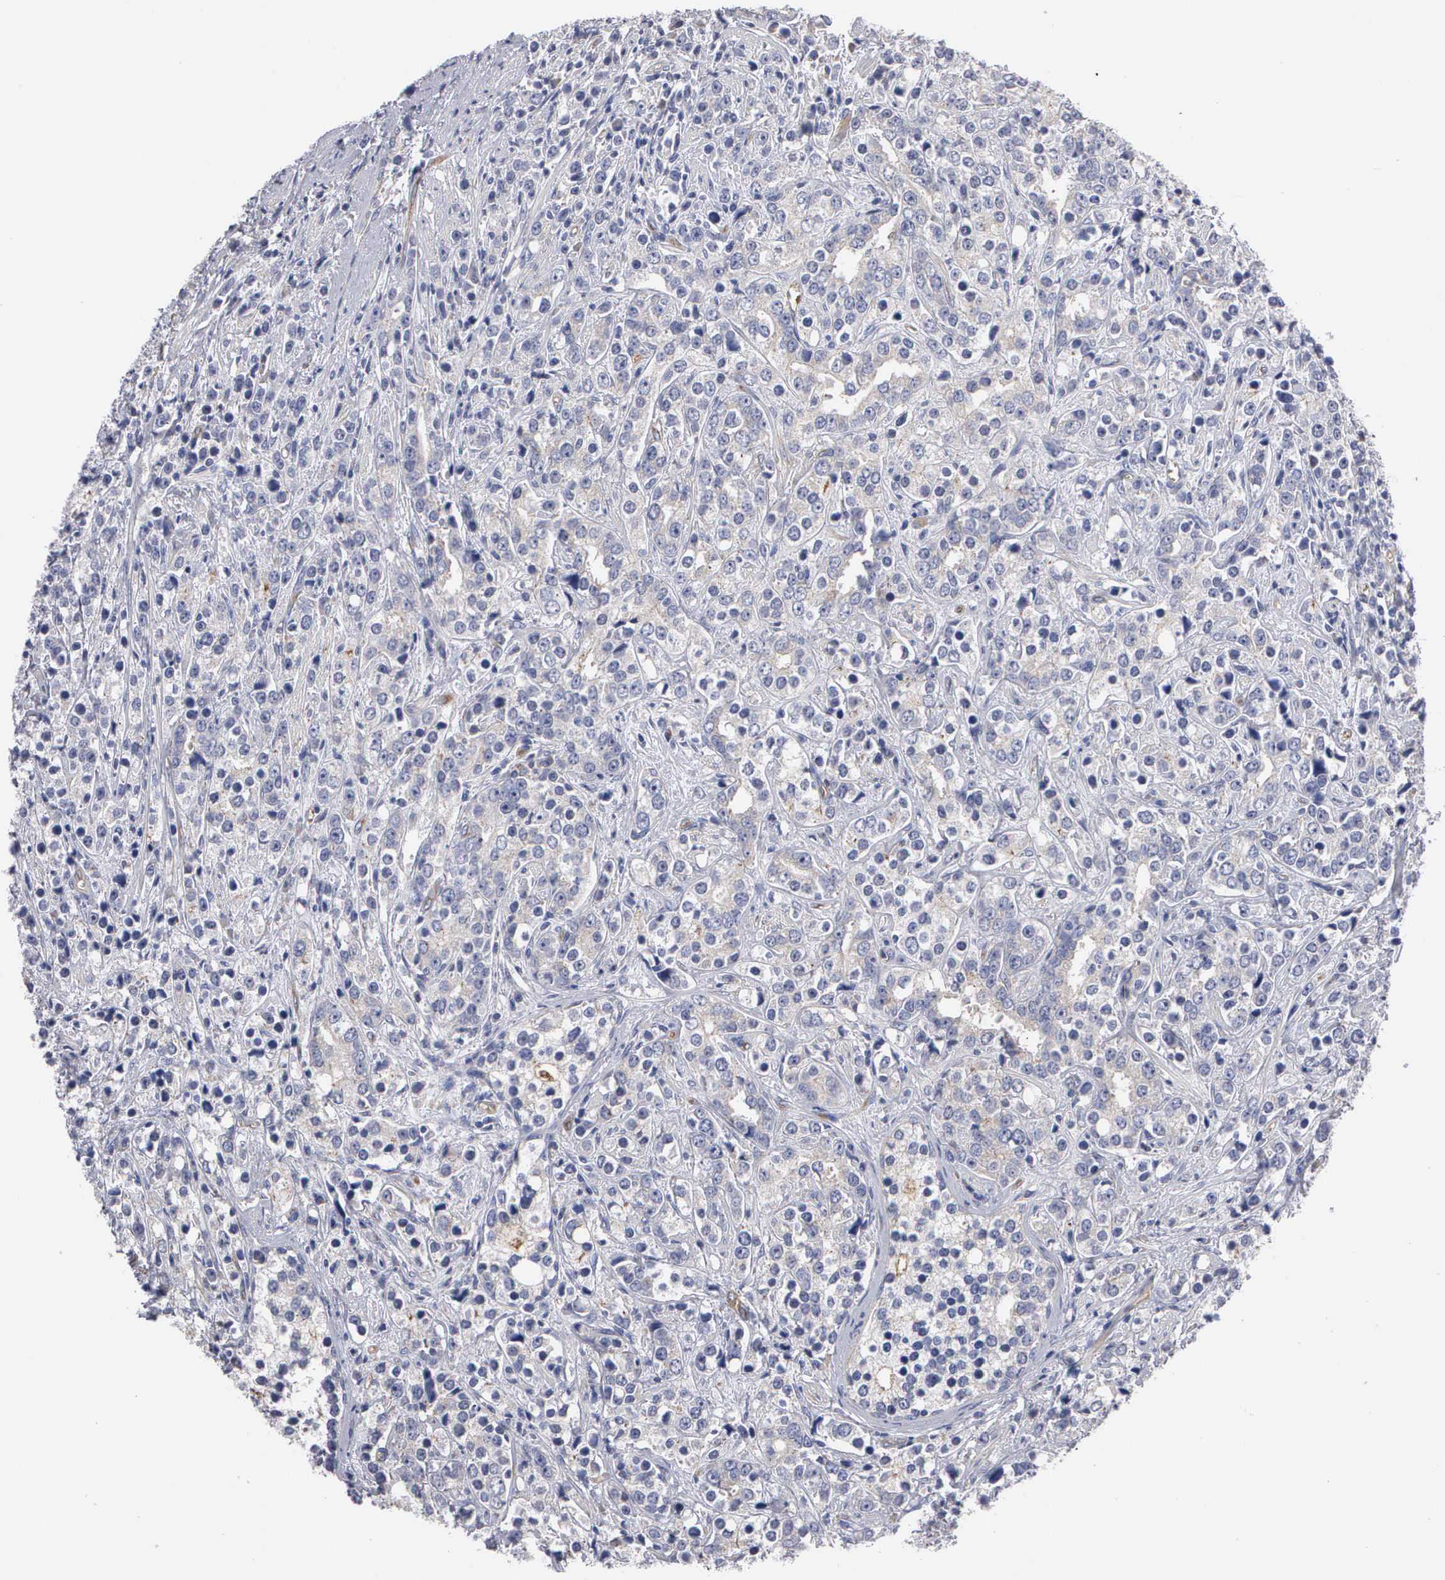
{"staining": {"intensity": "weak", "quantity": "25%-75%", "location": "cytoplasmic/membranous"}, "tissue": "prostate cancer", "cell_type": "Tumor cells", "image_type": "cancer", "snomed": [{"axis": "morphology", "description": "Adenocarcinoma, High grade"}, {"axis": "topography", "description": "Prostate"}], "caption": "High-grade adenocarcinoma (prostate) was stained to show a protein in brown. There is low levels of weak cytoplasmic/membranous staining in about 25%-75% of tumor cells. The staining was performed using DAB (3,3'-diaminobenzidine), with brown indicating positive protein expression. Nuclei are stained blue with hematoxylin.", "gene": "RDX", "patient": {"sex": "male", "age": 71}}